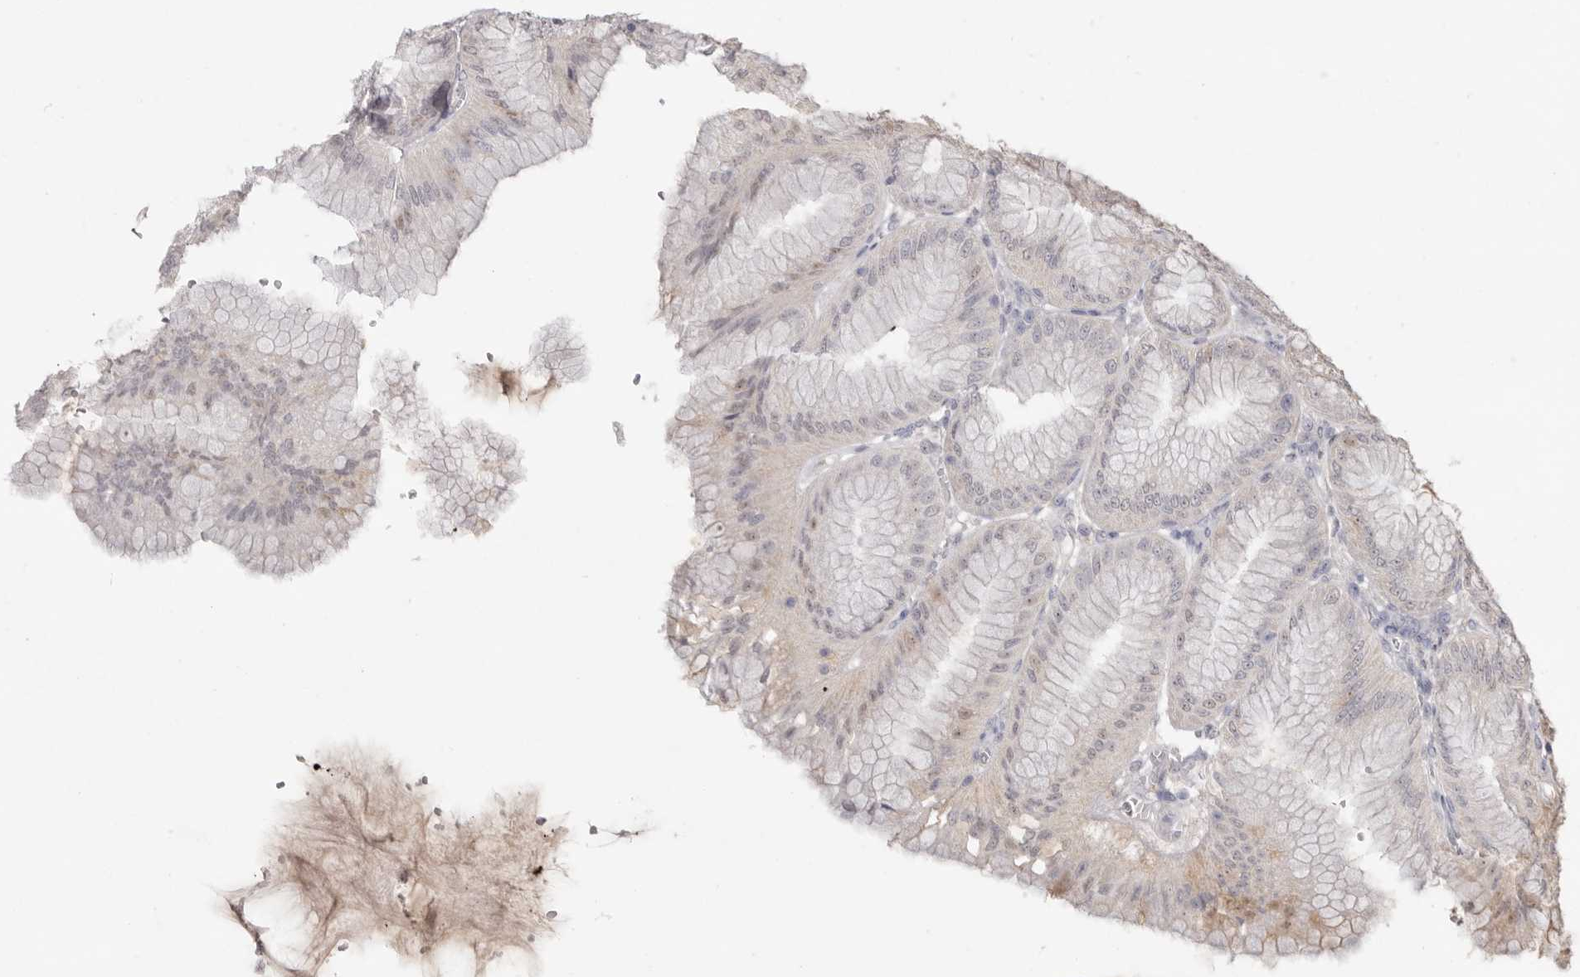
{"staining": {"intensity": "weak", "quantity": "25%-75%", "location": "nuclear"}, "tissue": "stomach", "cell_type": "Glandular cells", "image_type": "normal", "snomed": [{"axis": "morphology", "description": "Normal tissue, NOS"}, {"axis": "topography", "description": "Stomach, lower"}], "caption": "Brown immunohistochemical staining in benign human stomach demonstrates weak nuclear expression in approximately 25%-75% of glandular cells.", "gene": "TADA1", "patient": {"sex": "male", "age": 71}}